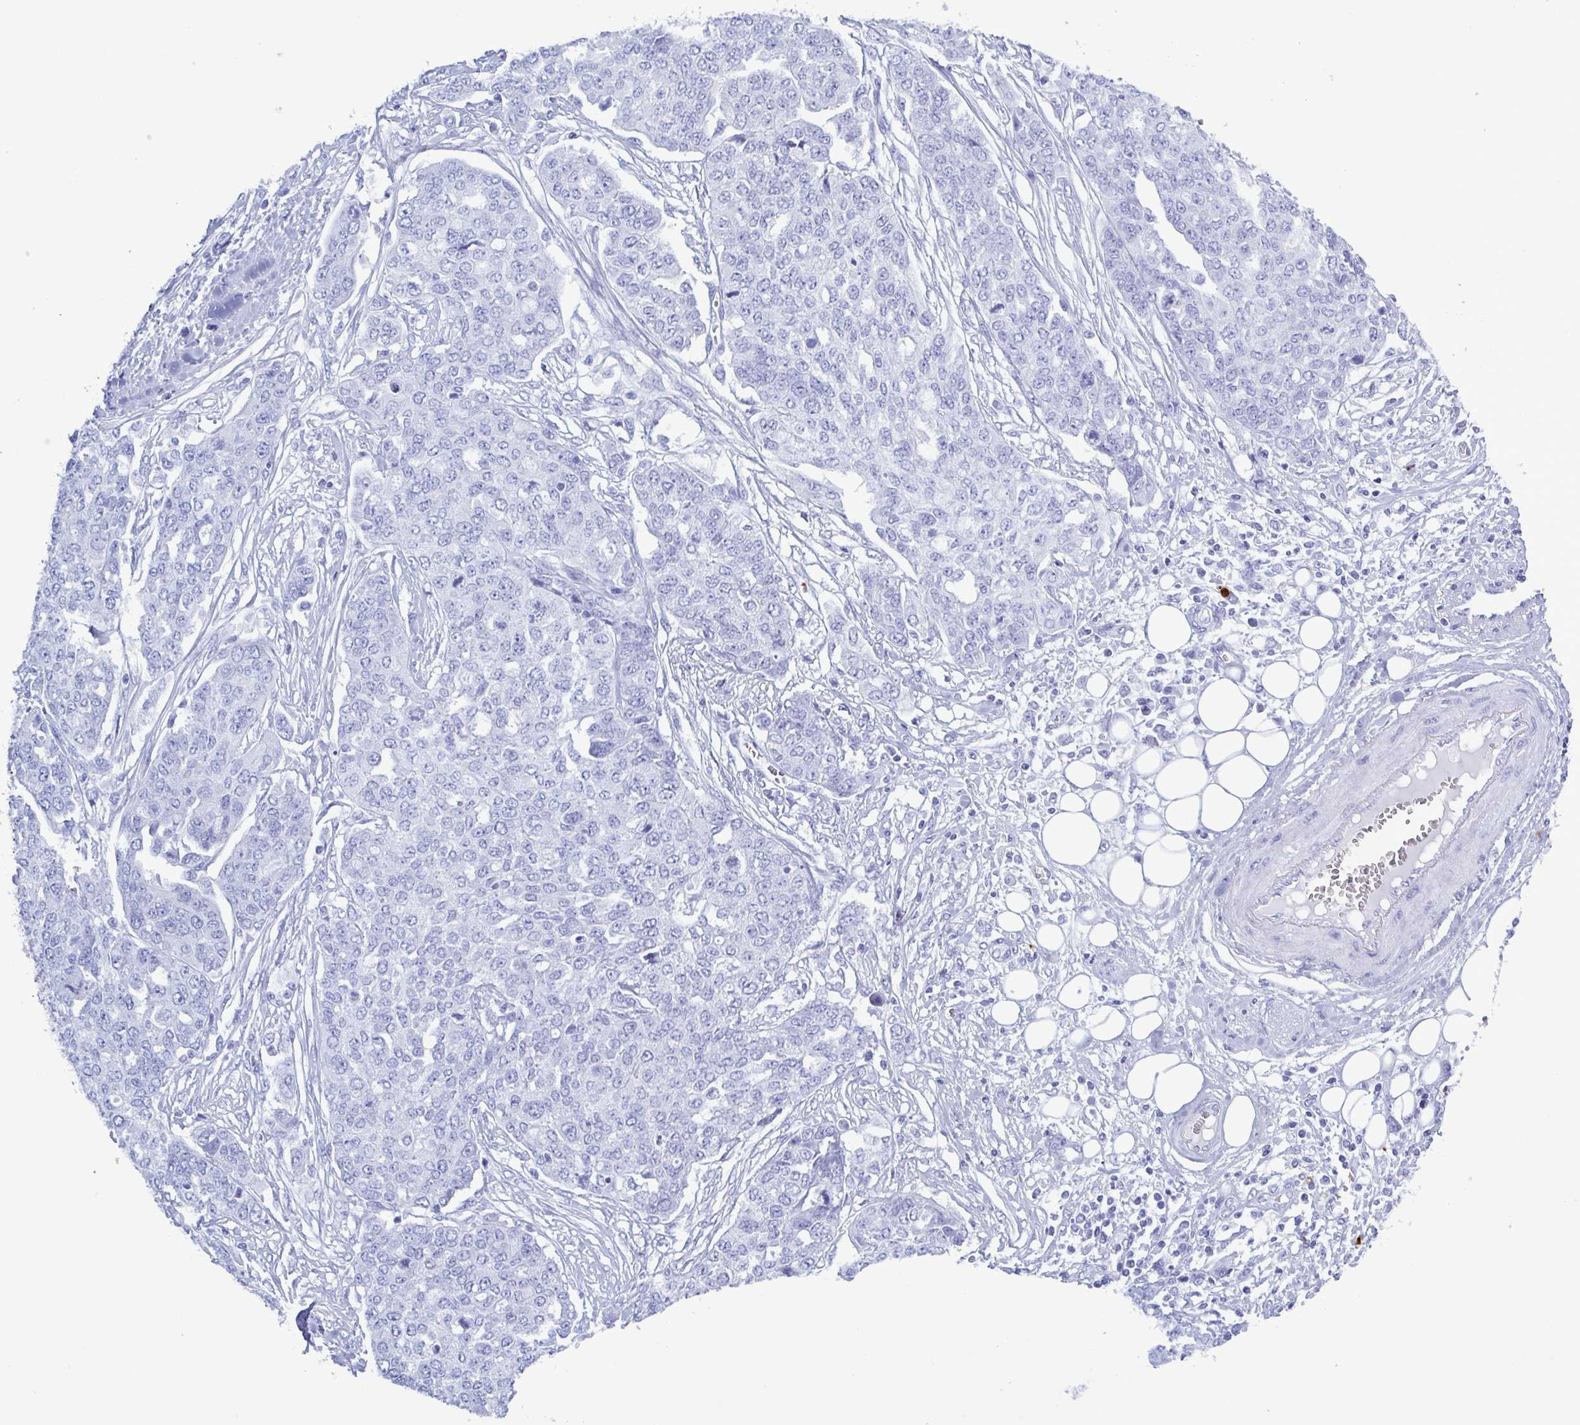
{"staining": {"intensity": "negative", "quantity": "none", "location": "none"}, "tissue": "ovarian cancer", "cell_type": "Tumor cells", "image_type": "cancer", "snomed": [{"axis": "morphology", "description": "Cystadenocarcinoma, serous, NOS"}, {"axis": "topography", "description": "Soft tissue"}, {"axis": "topography", "description": "Ovary"}], "caption": "DAB immunohistochemical staining of human ovarian cancer (serous cystadenocarcinoma) demonstrates no significant staining in tumor cells.", "gene": "LTF", "patient": {"sex": "female", "age": 57}}